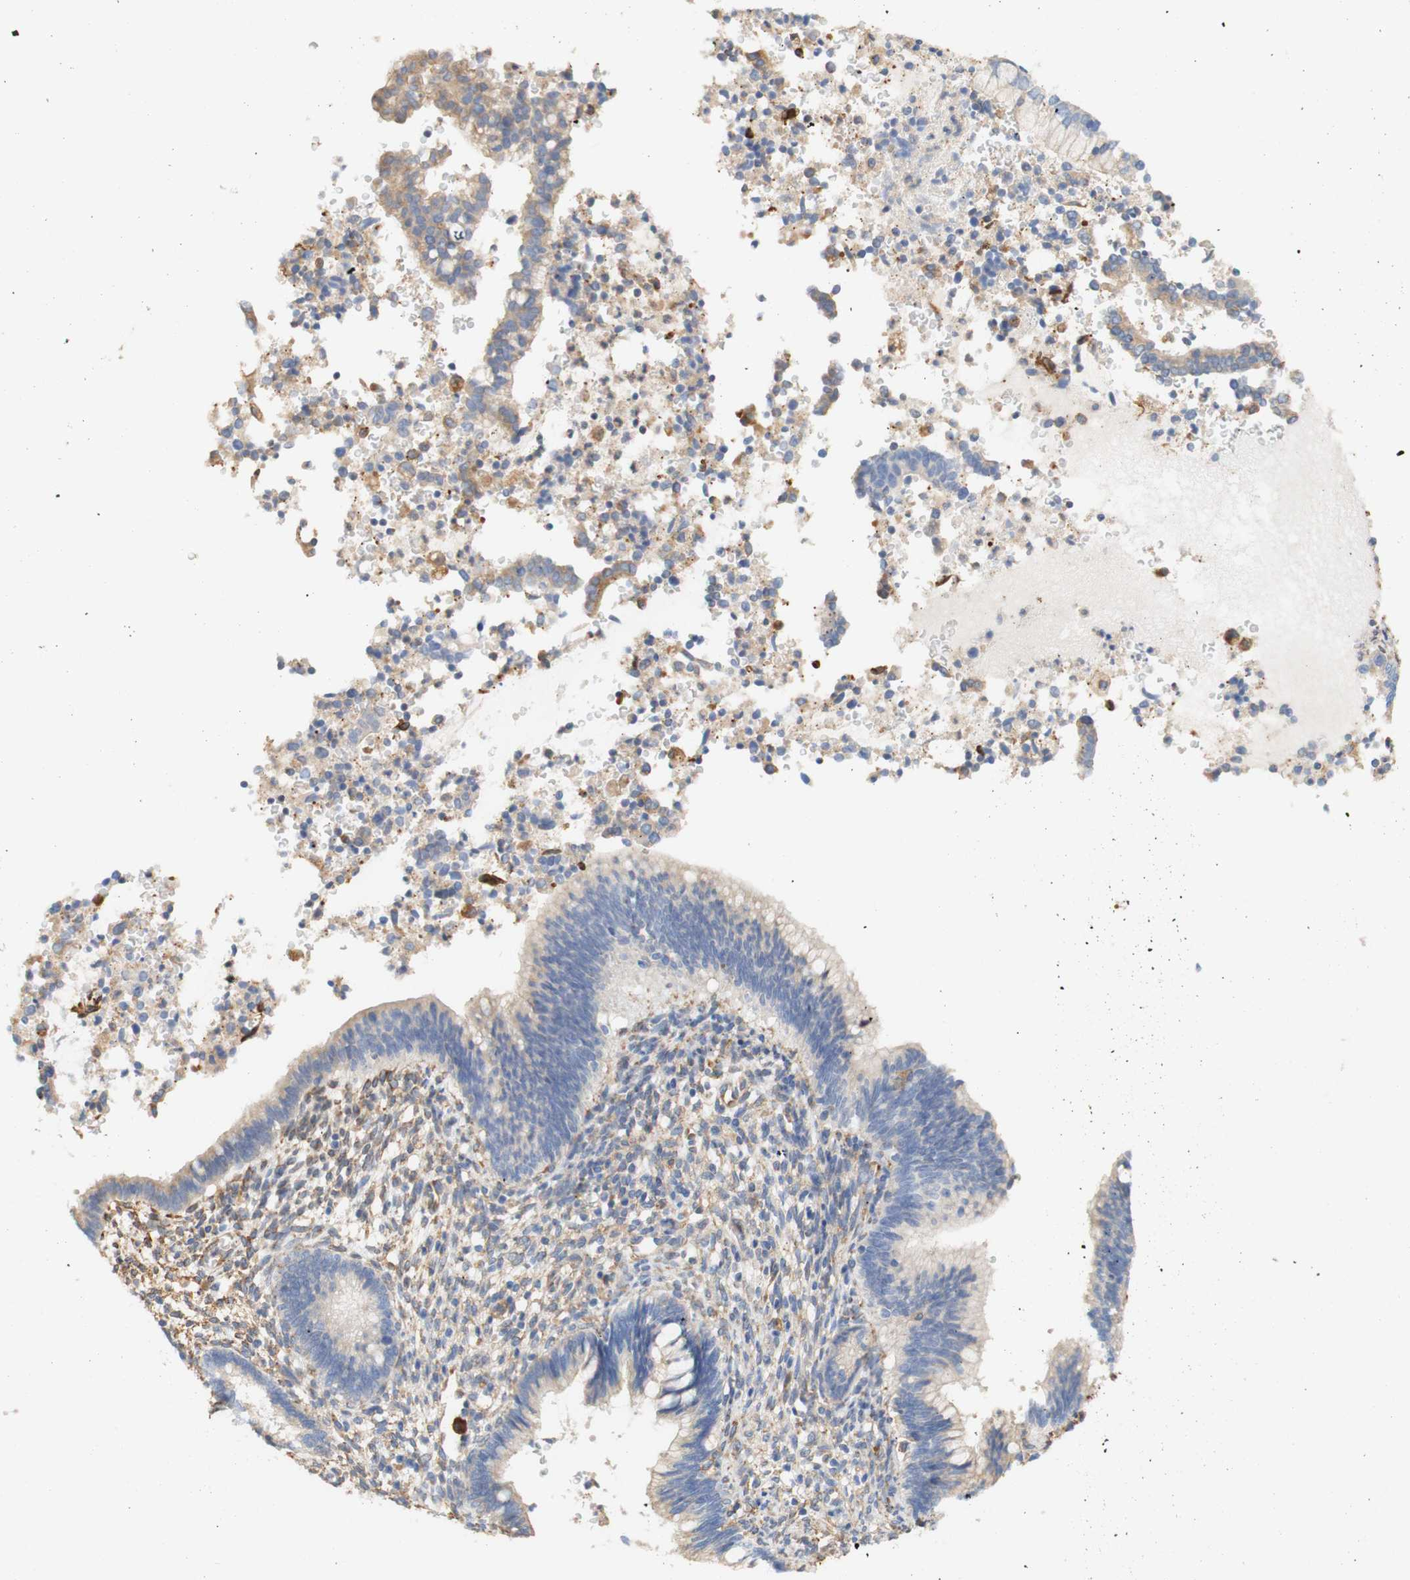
{"staining": {"intensity": "weak", "quantity": "<25%", "location": "cytoplasmic/membranous"}, "tissue": "cervical cancer", "cell_type": "Tumor cells", "image_type": "cancer", "snomed": [{"axis": "morphology", "description": "Adenocarcinoma, NOS"}, {"axis": "topography", "description": "Cervix"}], "caption": "This is an immunohistochemistry (IHC) histopathology image of adenocarcinoma (cervical). There is no positivity in tumor cells.", "gene": "EIF2AK4", "patient": {"sex": "female", "age": 44}}